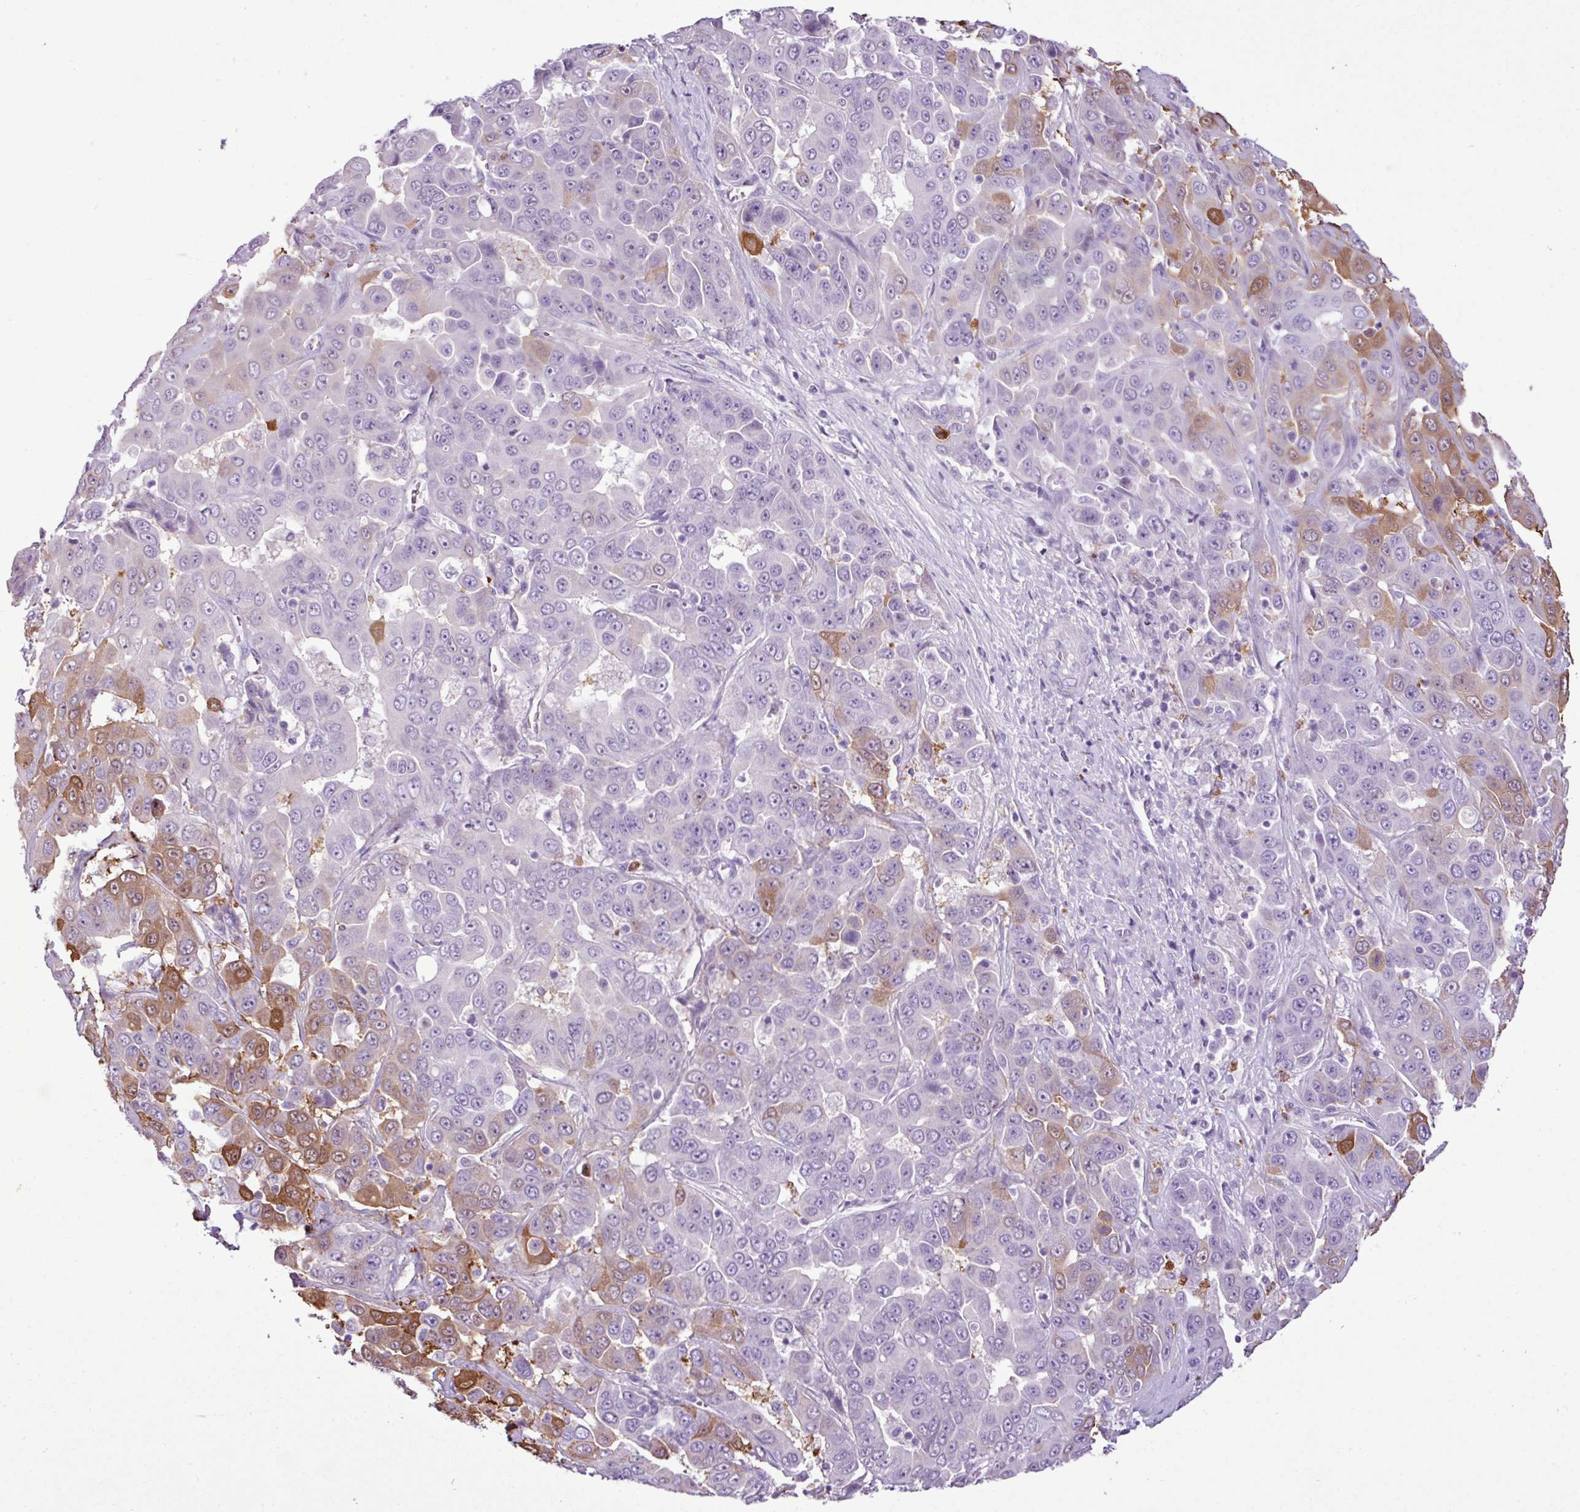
{"staining": {"intensity": "moderate", "quantity": "<25%", "location": "cytoplasmic/membranous"}, "tissue": "liver cancer", "cell_type": "Tumor cells", "image_type": "cancer", "snomed": [{"axis": "morphology", "description": "Cholangiocarcinoma"}, {"axis": "topography", "description": "Liver"}], "caption": "An immunohistochemistry photomicrograph of tumor tissue is shown. Protein staining in brown shows moderate cytoplasmic/membranous positivity in liver cholangiocarcinoma within tumor cells. The staining was performed using DAB (3,3'-diaminobenzidine) to visualize the protein expression in brown, while the nuclei were stained in blue with hematoxylin (Magnification: 20x).", "gene": "ZSCAN5A", "patient": {"sex": "female", "age": 52}}